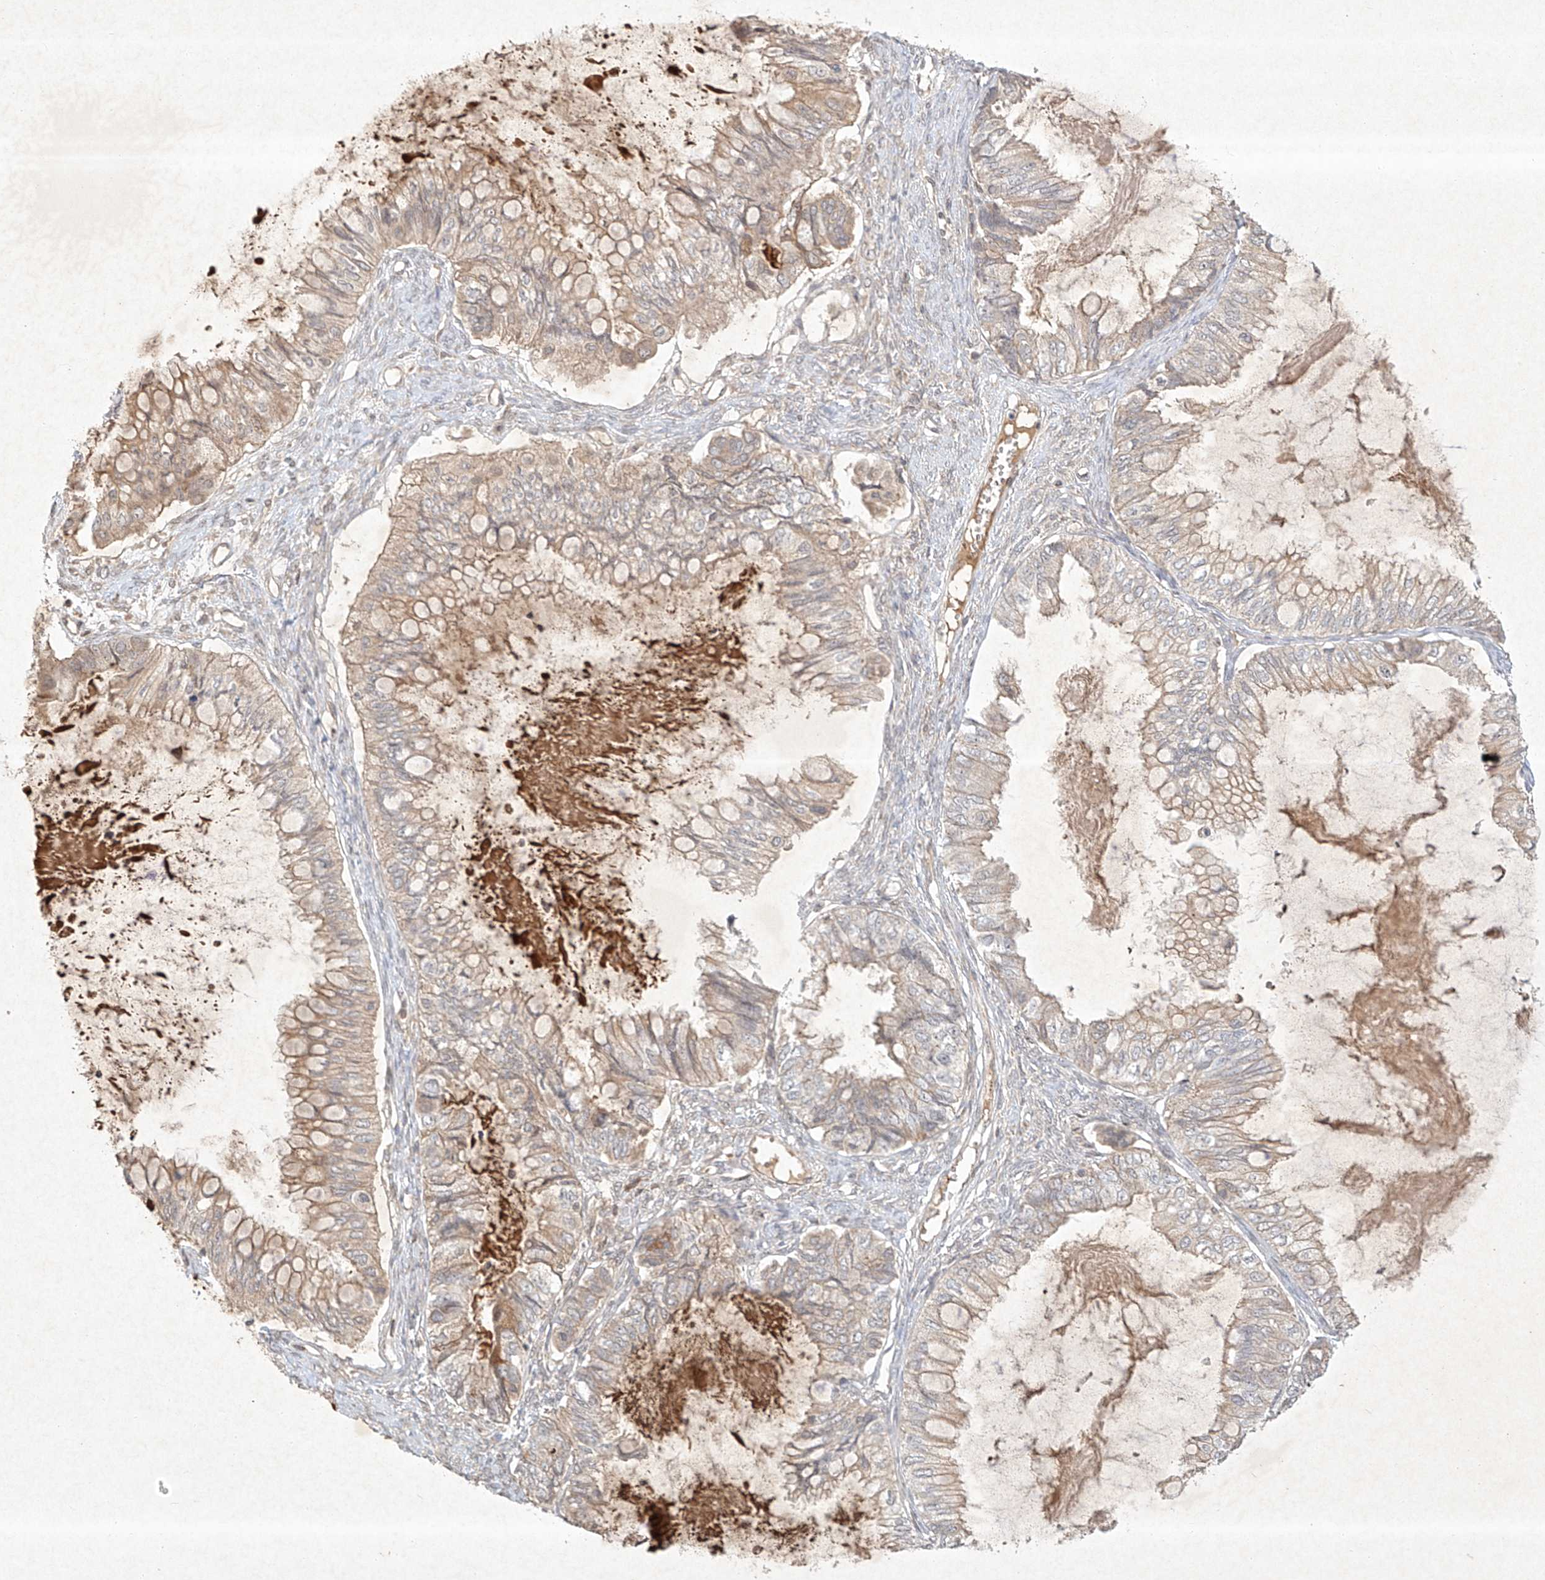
{"staining": {"intensity": "weak", "quantity": ">75%", "location": "cytoplasmic/membranous"}, "tissue": "ovarian cancer", "cell_type": "Tumor cells", "image_type": "cancer", "snomed": [{"axis": "morphology", "description": "Cystadenocarcinoma, mucinous, NOS"}, {"axis": "topography", "description": "Ovary"}], "caption": "Ovarian cancer stained with a brown dye demonstrates weak cytoplasmic/membranous positive expression in approximately >75% of tumor cells.", "gene": "BTRC", "patient": {"sex": "female", "age": 80}}